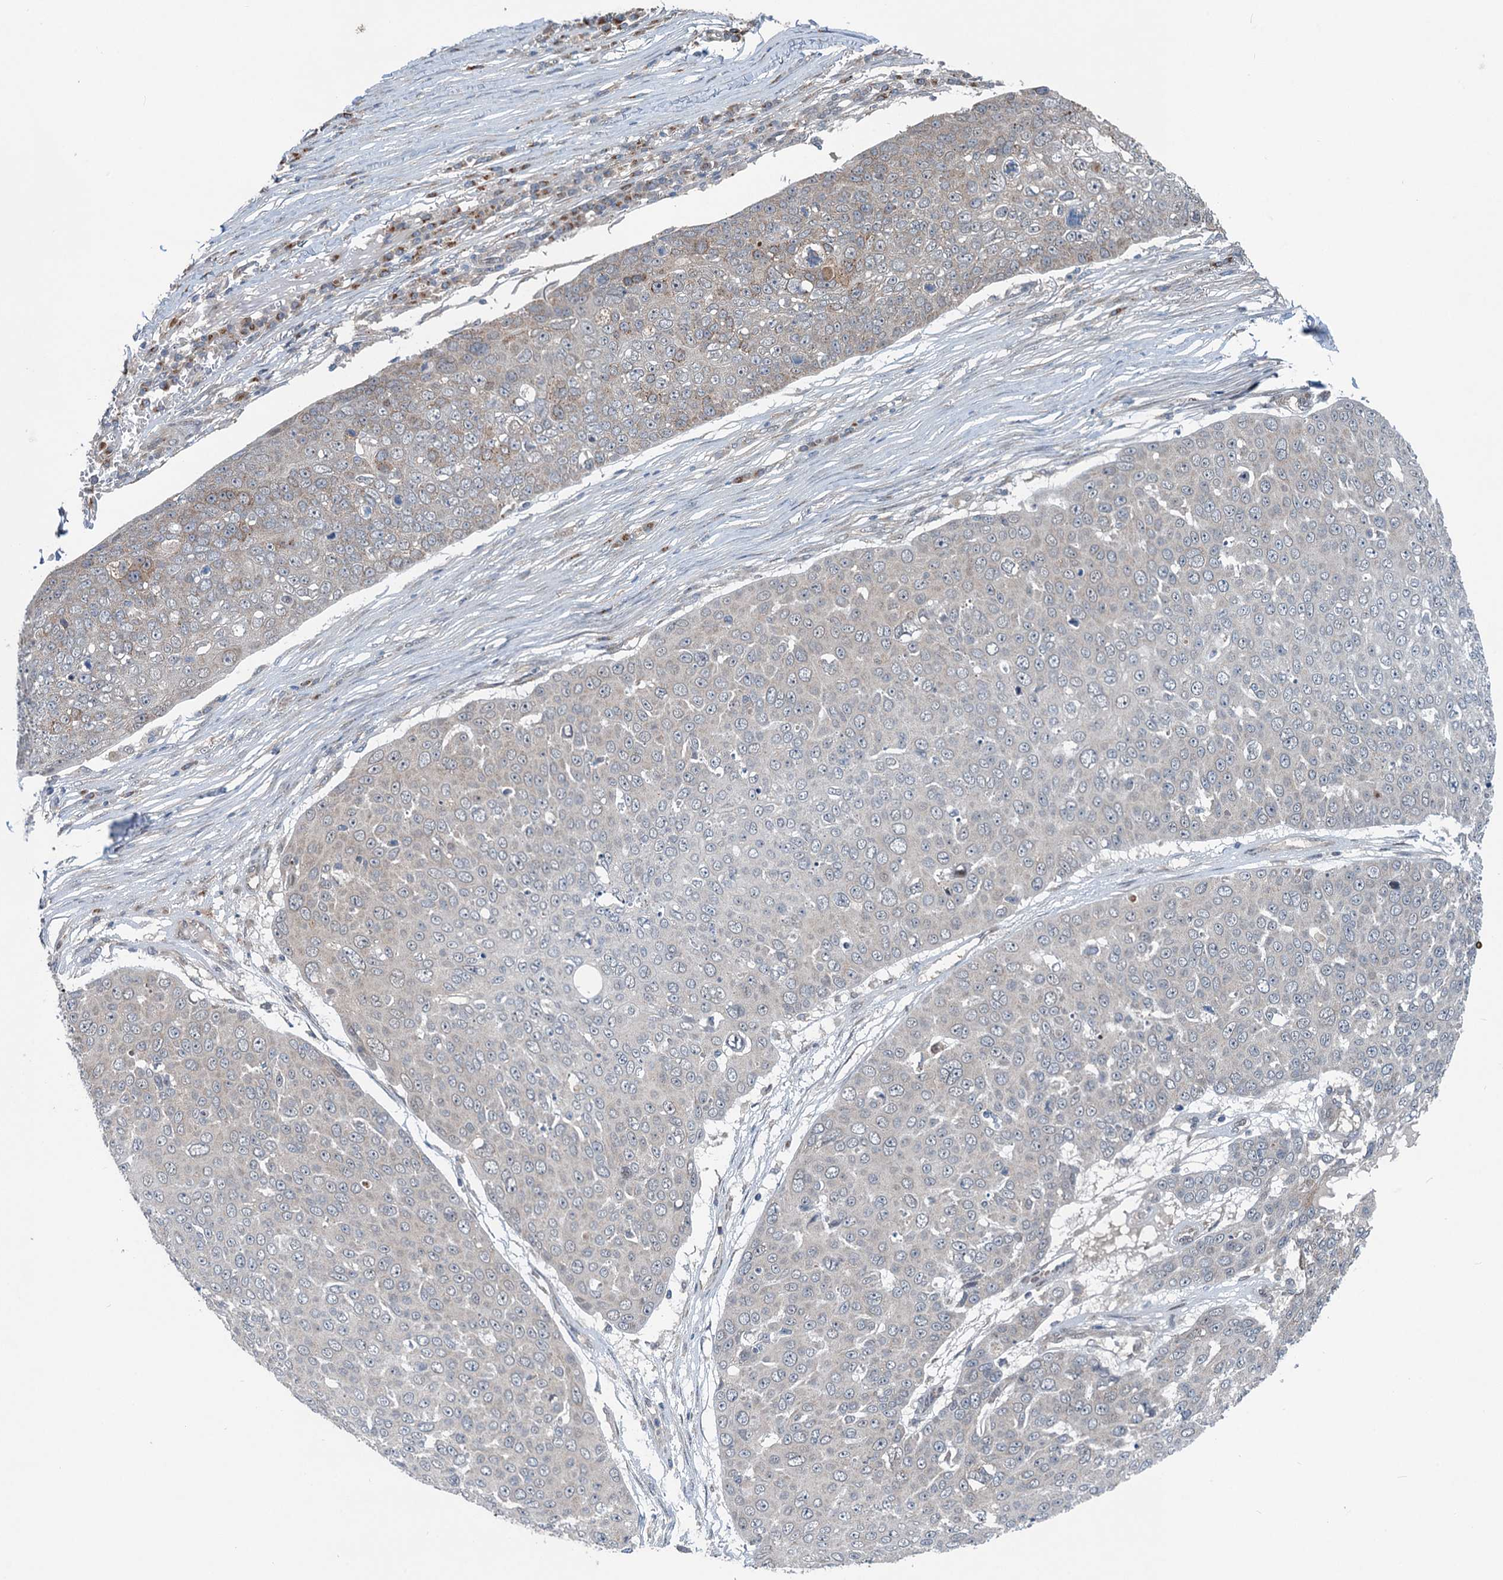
{"staining": {"intensity": "weak", "quantity": "<25%", "location": "cytoplasmic/membranous"}, "tissue": "skin cancer", "cell_type": "Tumor cells", "image_type": "cancer", "snomed": [{"axis": "morphology", "description": "Squamous cell carcinoma, NOS"}, {"axis": "topography", "description": "Skin"}], "caption": "Immunohistochemistry of skin squamous cell carcinoma shows no staining in tumor cells.", "gene": "DYNC2I2", "patient": {"sex": "male", "age": 71}}